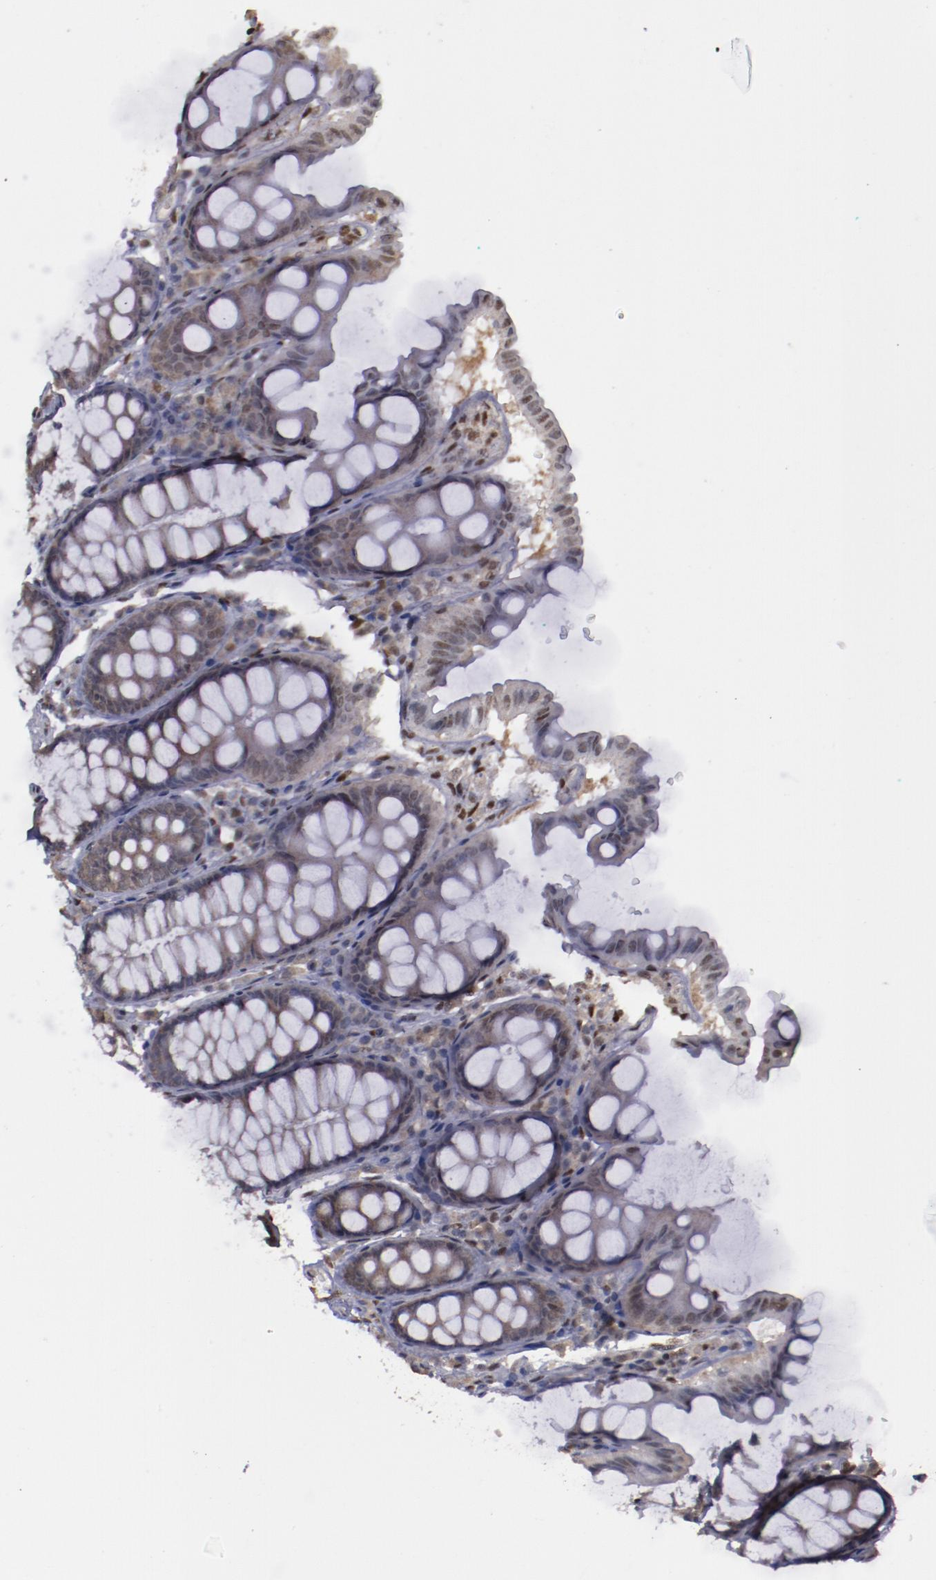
{"staining": {"intensity": "moderate", "quantity": ">75%", "location": "nuclear"}, "tissue": "colon", "cell_type": "Endothelial cells", "image_type": "normal", "snomed": [{"axis": "morphology", "description": "Normal tissue, NOS"}, {"axis": "topography", "description": "Colon"}], "caption": "Endothelial cells exhibit medium levels of moderate nuclear positivity in approximately >75% of cells in normal human colon.", "gene": "ARNT", "patient": {"sex": "female", "age": 61}}